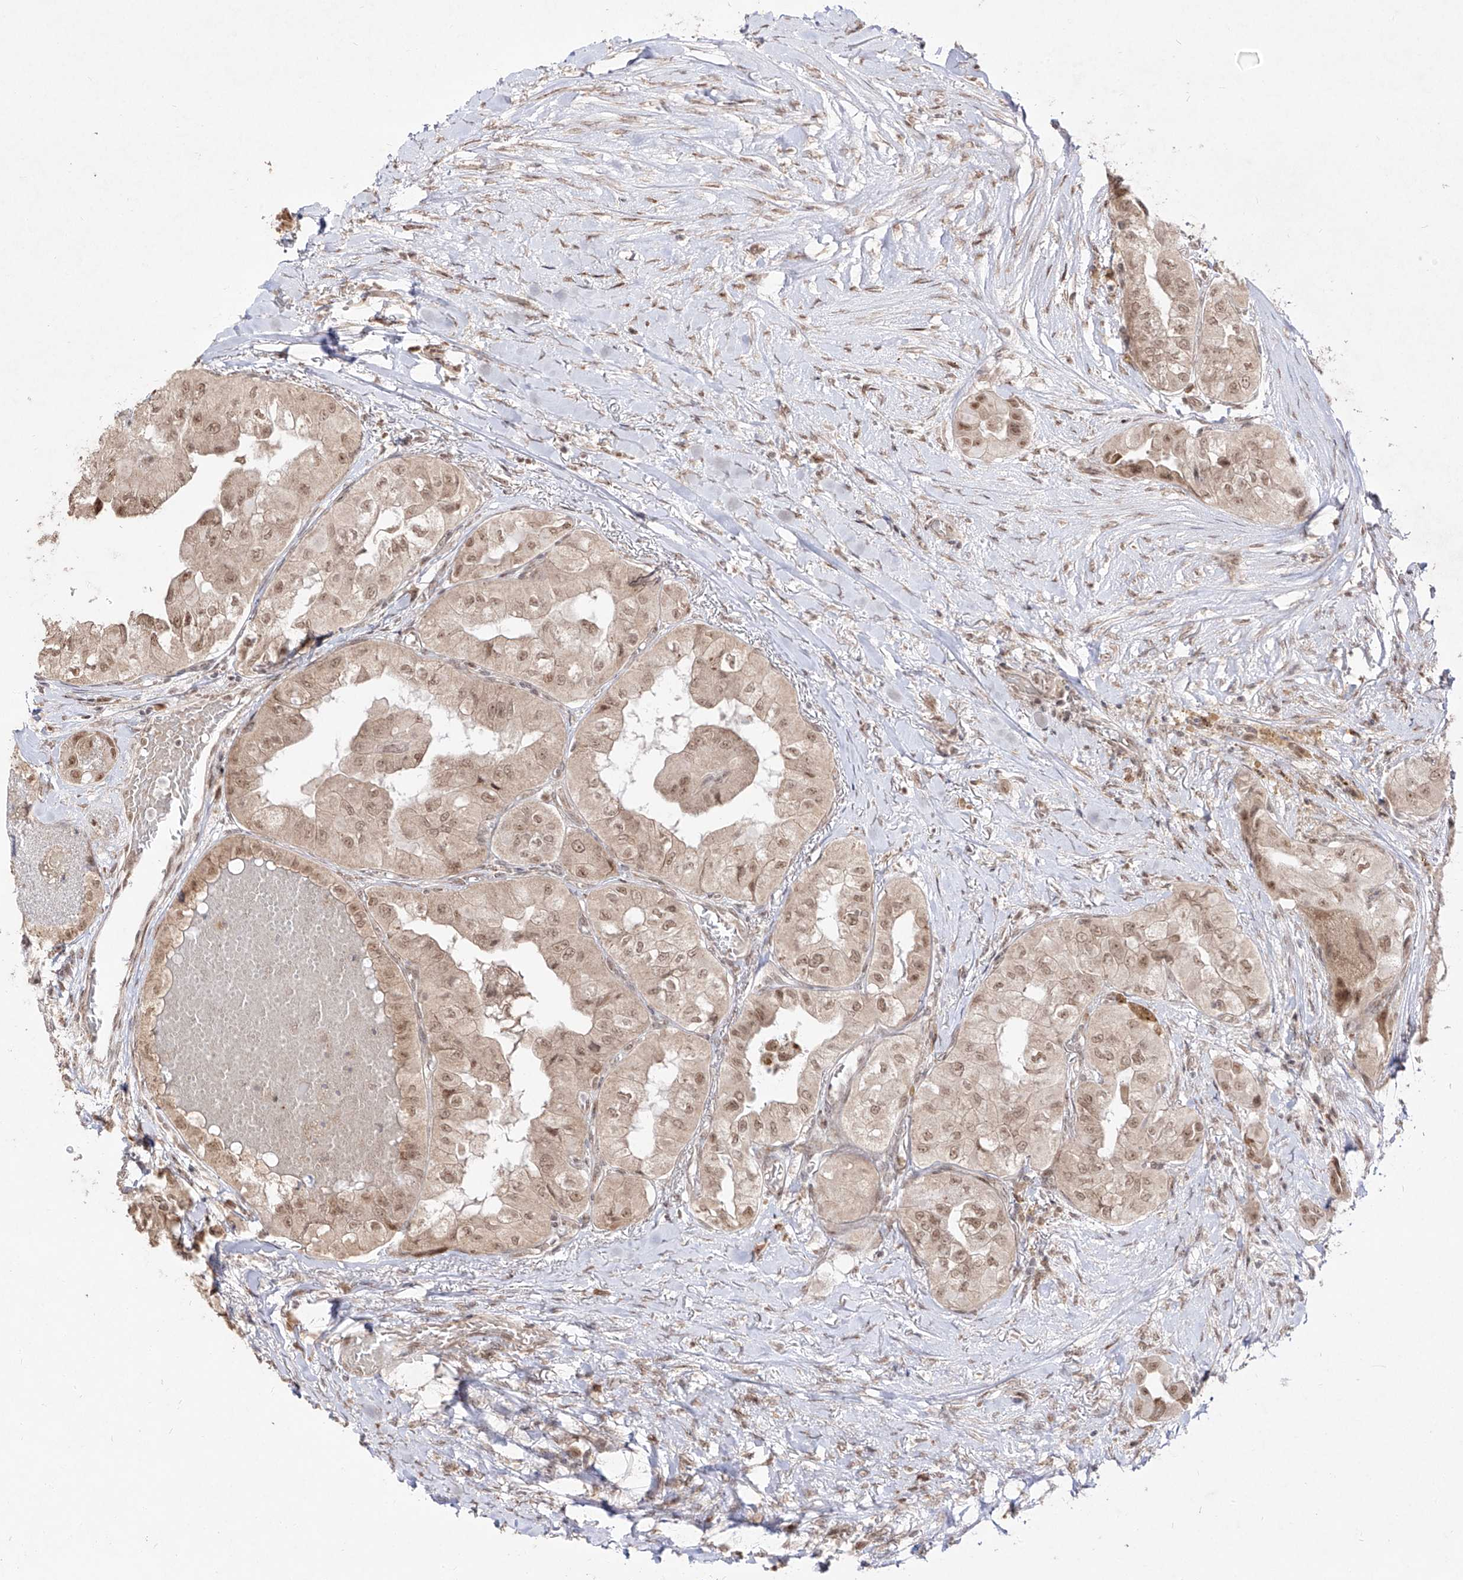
{"staining": {"intensity": "weak", "quantity": ">75%", "location": "cytoplasmic/membranous,nuclear"}, "tissue": "thyroid cancer", "cell_type": "Tumor cells", "image_type": "cancer", "snomed": [{"axis": "morphology", "description": "Papillary adenocarcinoma, NOS"}, {"axis": "topography", "description": "Thyroid gland"}], "caption": "Tumor cells reveal weak cytoplasmic/membranous and nuclear positivity in approximately >75% of cells in thyroid cancer. (DAB (3,3'-diaminobenzidine) = brown stain, brightfield microscopy at high magnification).", "gene": "SNRNP27", "patient": {"sex": "female", "age": 59}}